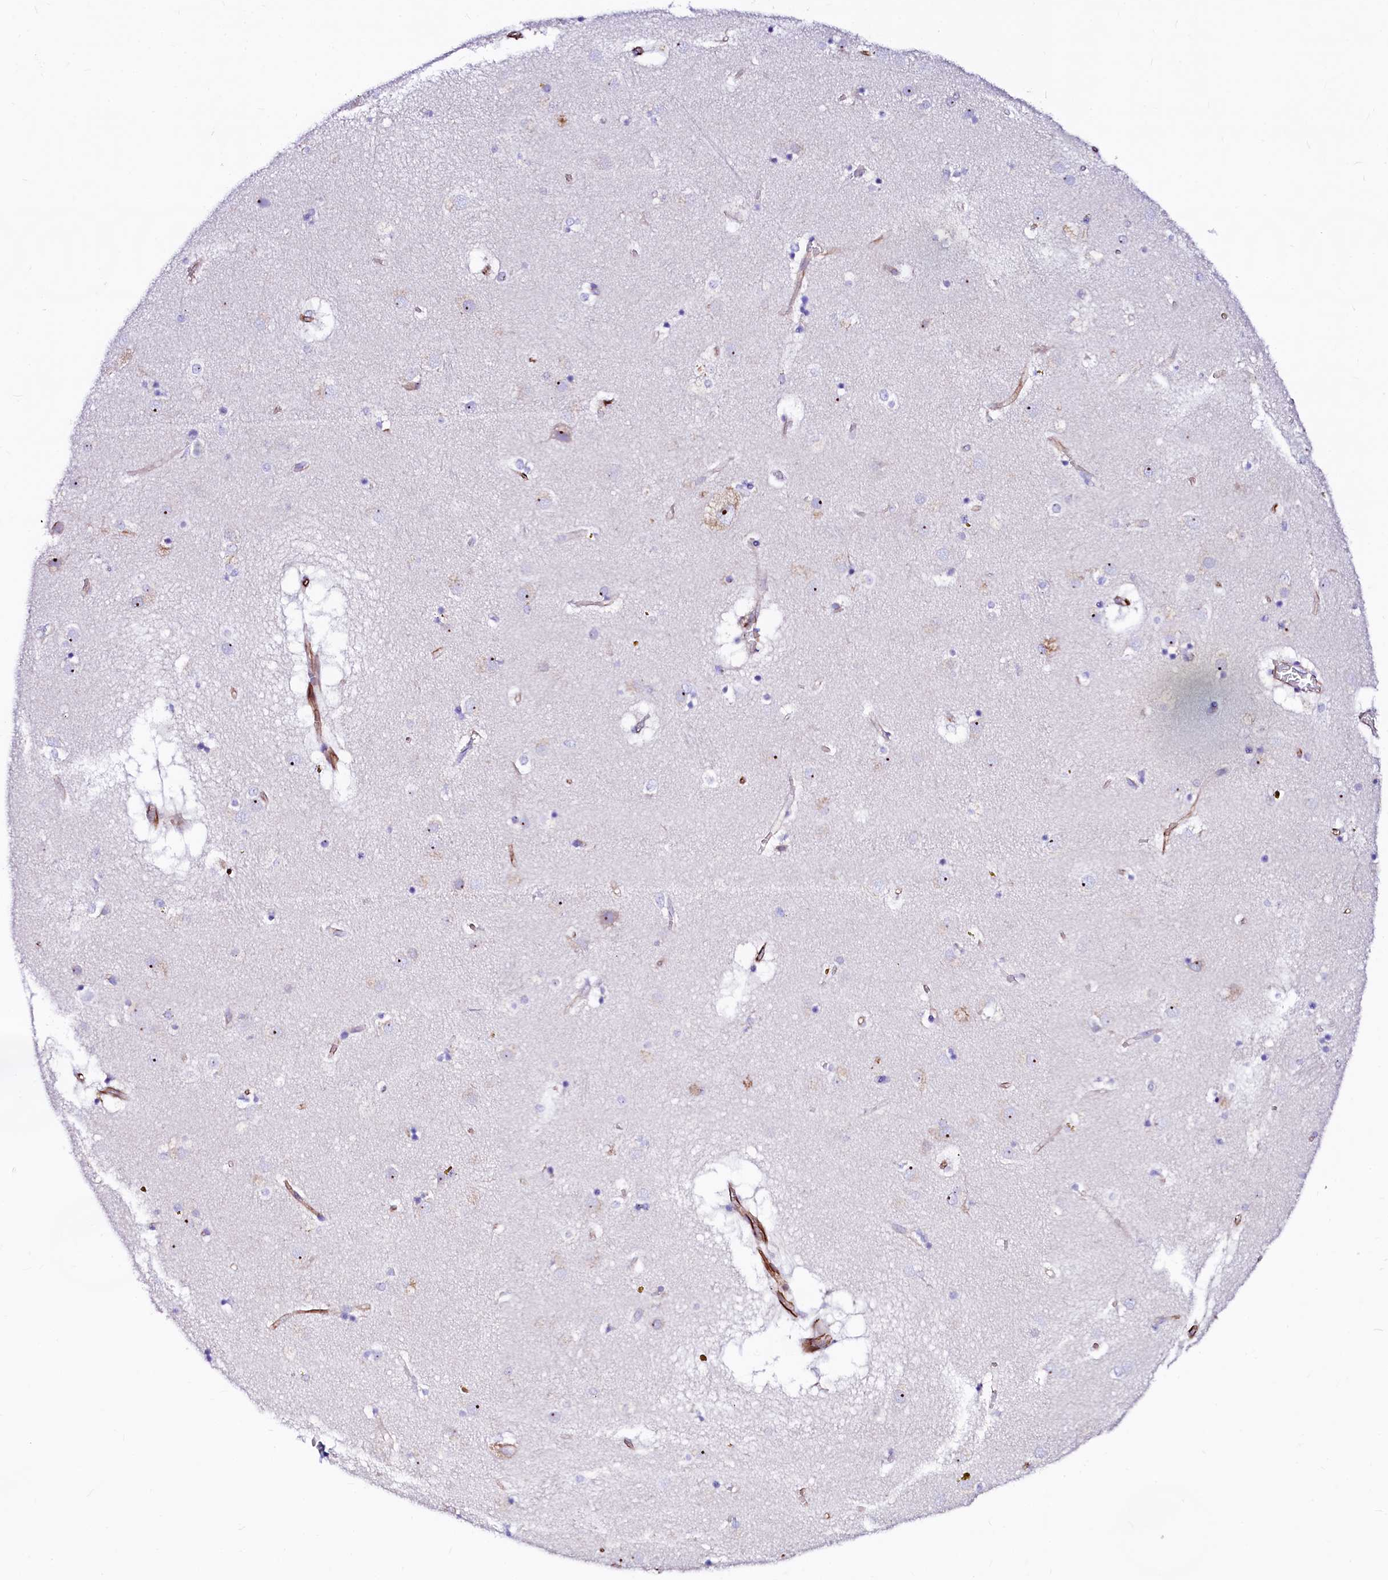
{"staining": {"intensity": "negative", "quantity": "none", "location": "none"}, "tissue": "caudate", "cell_type": "Glial cells", "image_type": "normal", "snomed": [{"axis": "morphology", "description": "Normal tissue, NOS"}, {"axis": "topography", "description": "Lateral ventricle wall"}], "caption": "A photomicrograph of caudate stained for a protein reveals no brown staining in glial cells.", "gene": "SFR1", "patient": {"sex": "male", "age": 70}}